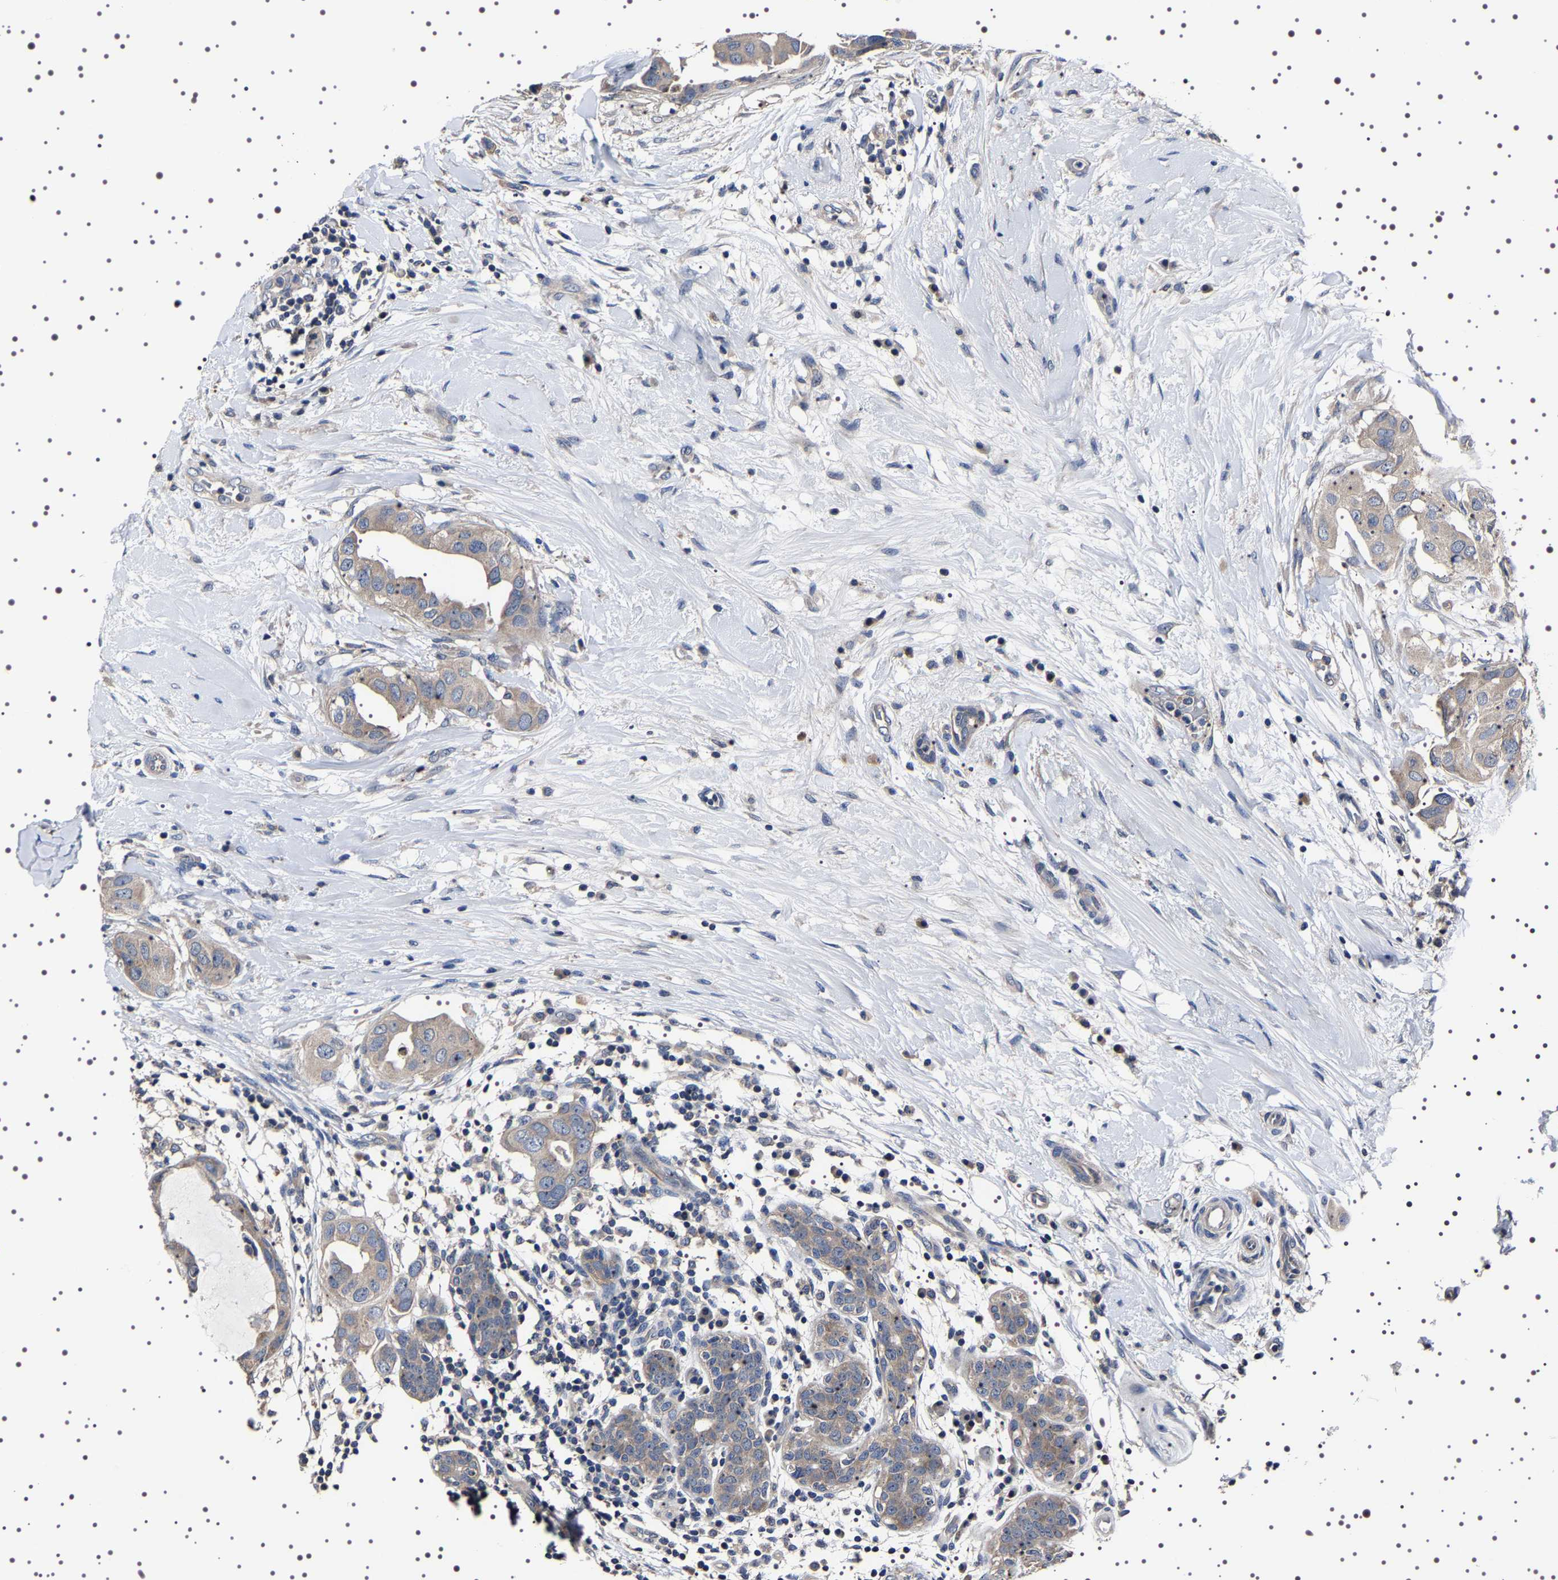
{"staining": {"intensity": "weak", "quantity": "<25%", "location": "cytoplasmic/membranous"}, "tissue": "breast cancer", "cell_type": "Tumor cells", "image_type": "cancer", "snomed": [{"axis": "morphology", "description": "Normal tissue, NOS"}, {"axis": "morphology", "description": "Duct carcinoma"}, {"axis": "topography", "description": "Breast"}], "caption": "DAB (3,3'-diaminobenzidine) immunohistochemical staining of human breast infiltrating ductal carcinoma displays no significant staining in tumor cells.", "gene": "TARBP1", "patient": {"sex": "female", "age": 40}}